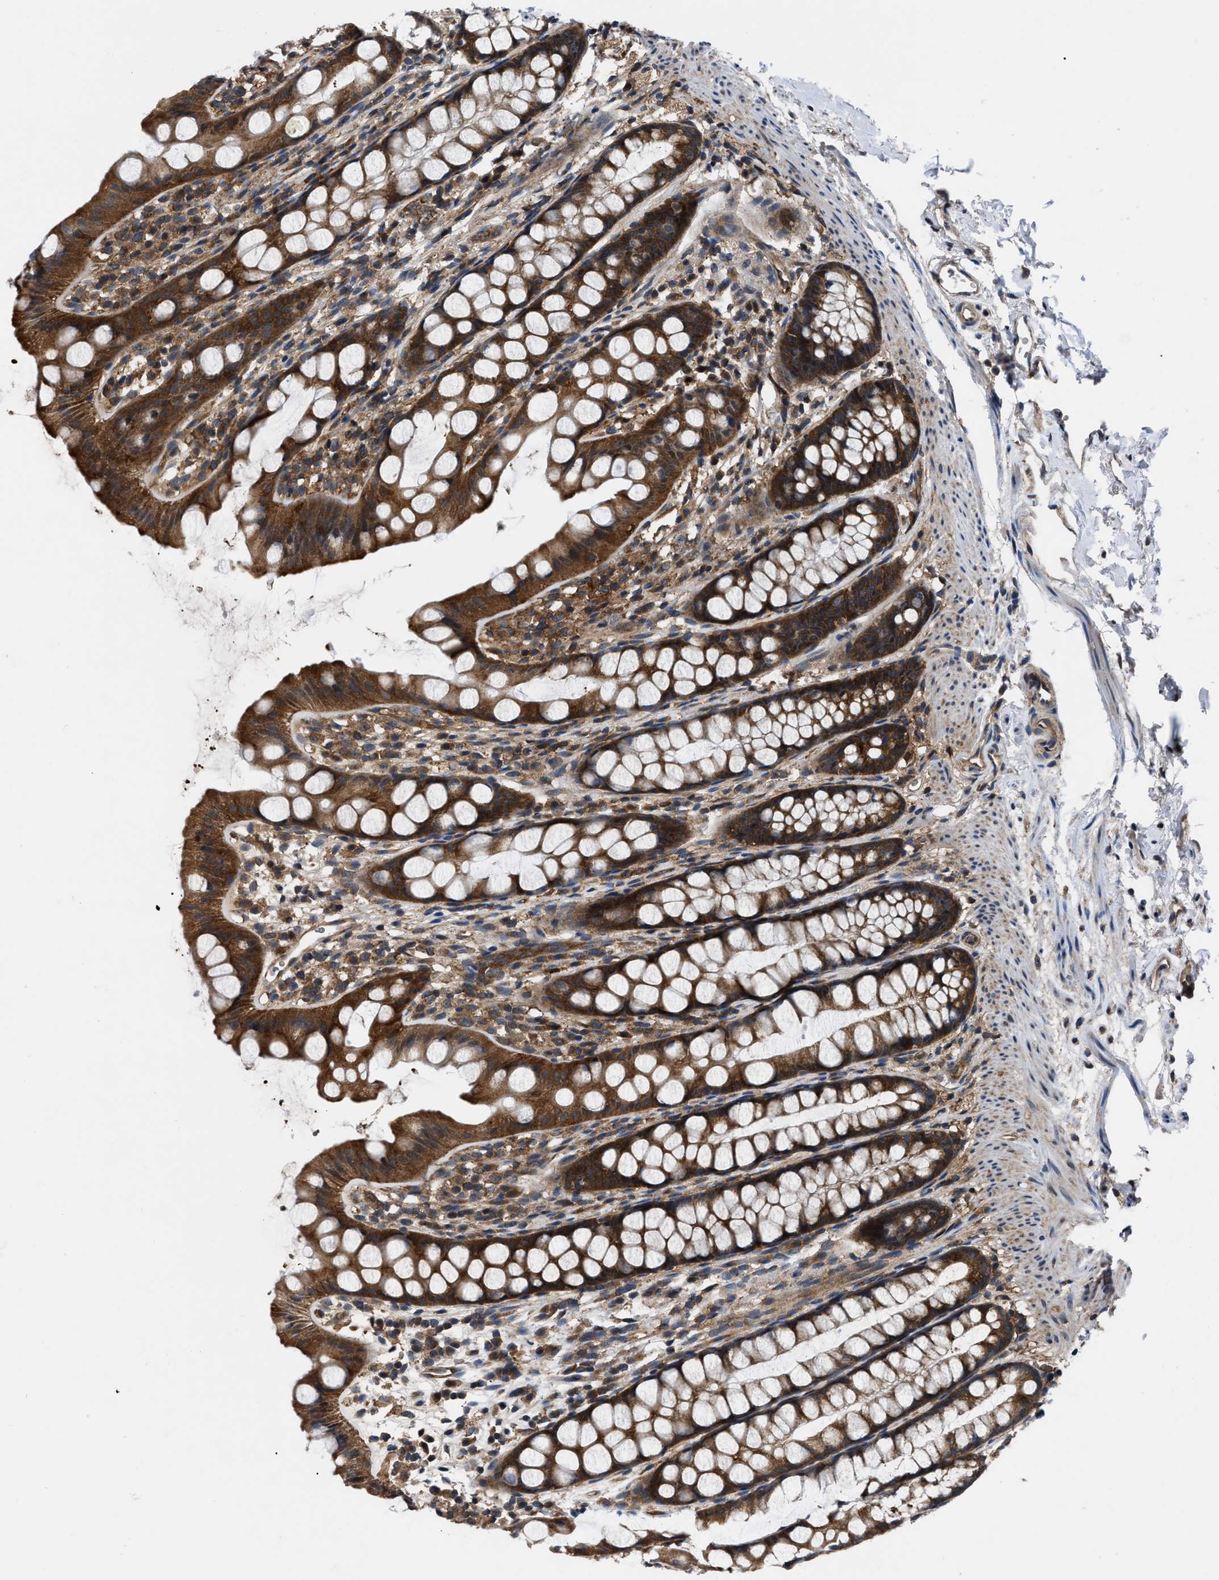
{"staining": {"intensity": "strong", "quantity": ">75%", "location": "cytoplasmic/membranous"}, "tissue": "rectum", "cell_type": "Glandular cells", "image_type": "normal", "snomed": [{"axis": "morphology", "description": "Normal tissue, NOS"}, {"axis": "topography", "description": "Rectum"}], "caption": "Strong cytoplasmic/membranous positivity for a protein is present in about >75% of glandular cells of benign rectum using immunohistochemistry.", "gene": "GET4", "patient": {"sex": "female", "age": 65}}